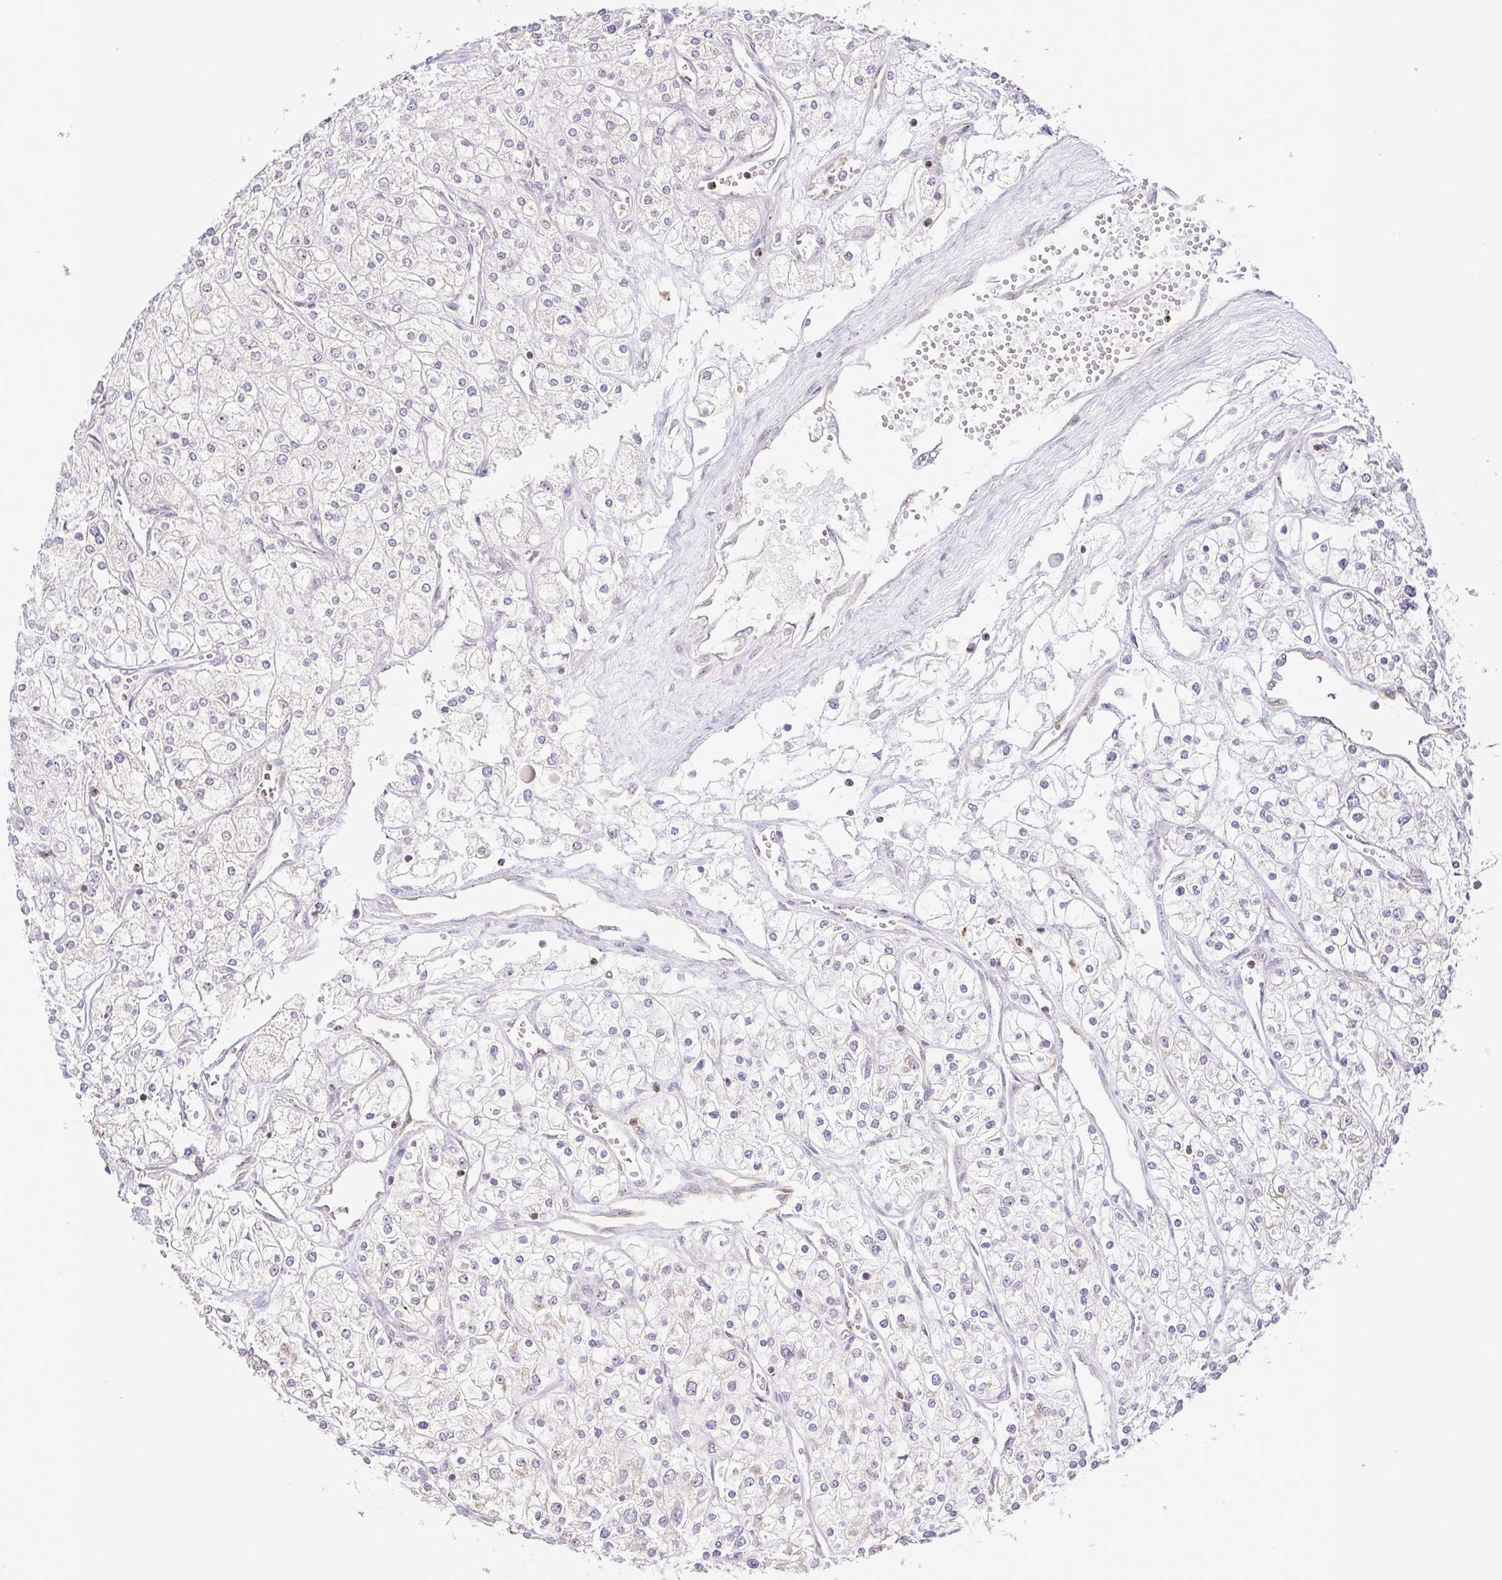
{"staining": {"intensity": "negative", "quantity": "none", "location": "none"}, "tissue": "renal cancer", "cell_type": "Tumor cells", "image_type": "cancer", "snomed": [{"axis": "morphology", "description": "Adenocarcinoma, NOS"}, {"axis": "topography", "description": "Kidney"}], "caption": "Immunohistochemistry of human adenocarcinoma (renal) exhibits no expression in tumor cells. (Brightfield microscopy of DAB IHC at high magnification).", "gene": "RSL24D1", "patient": {"sex": "male", "age": 80}}